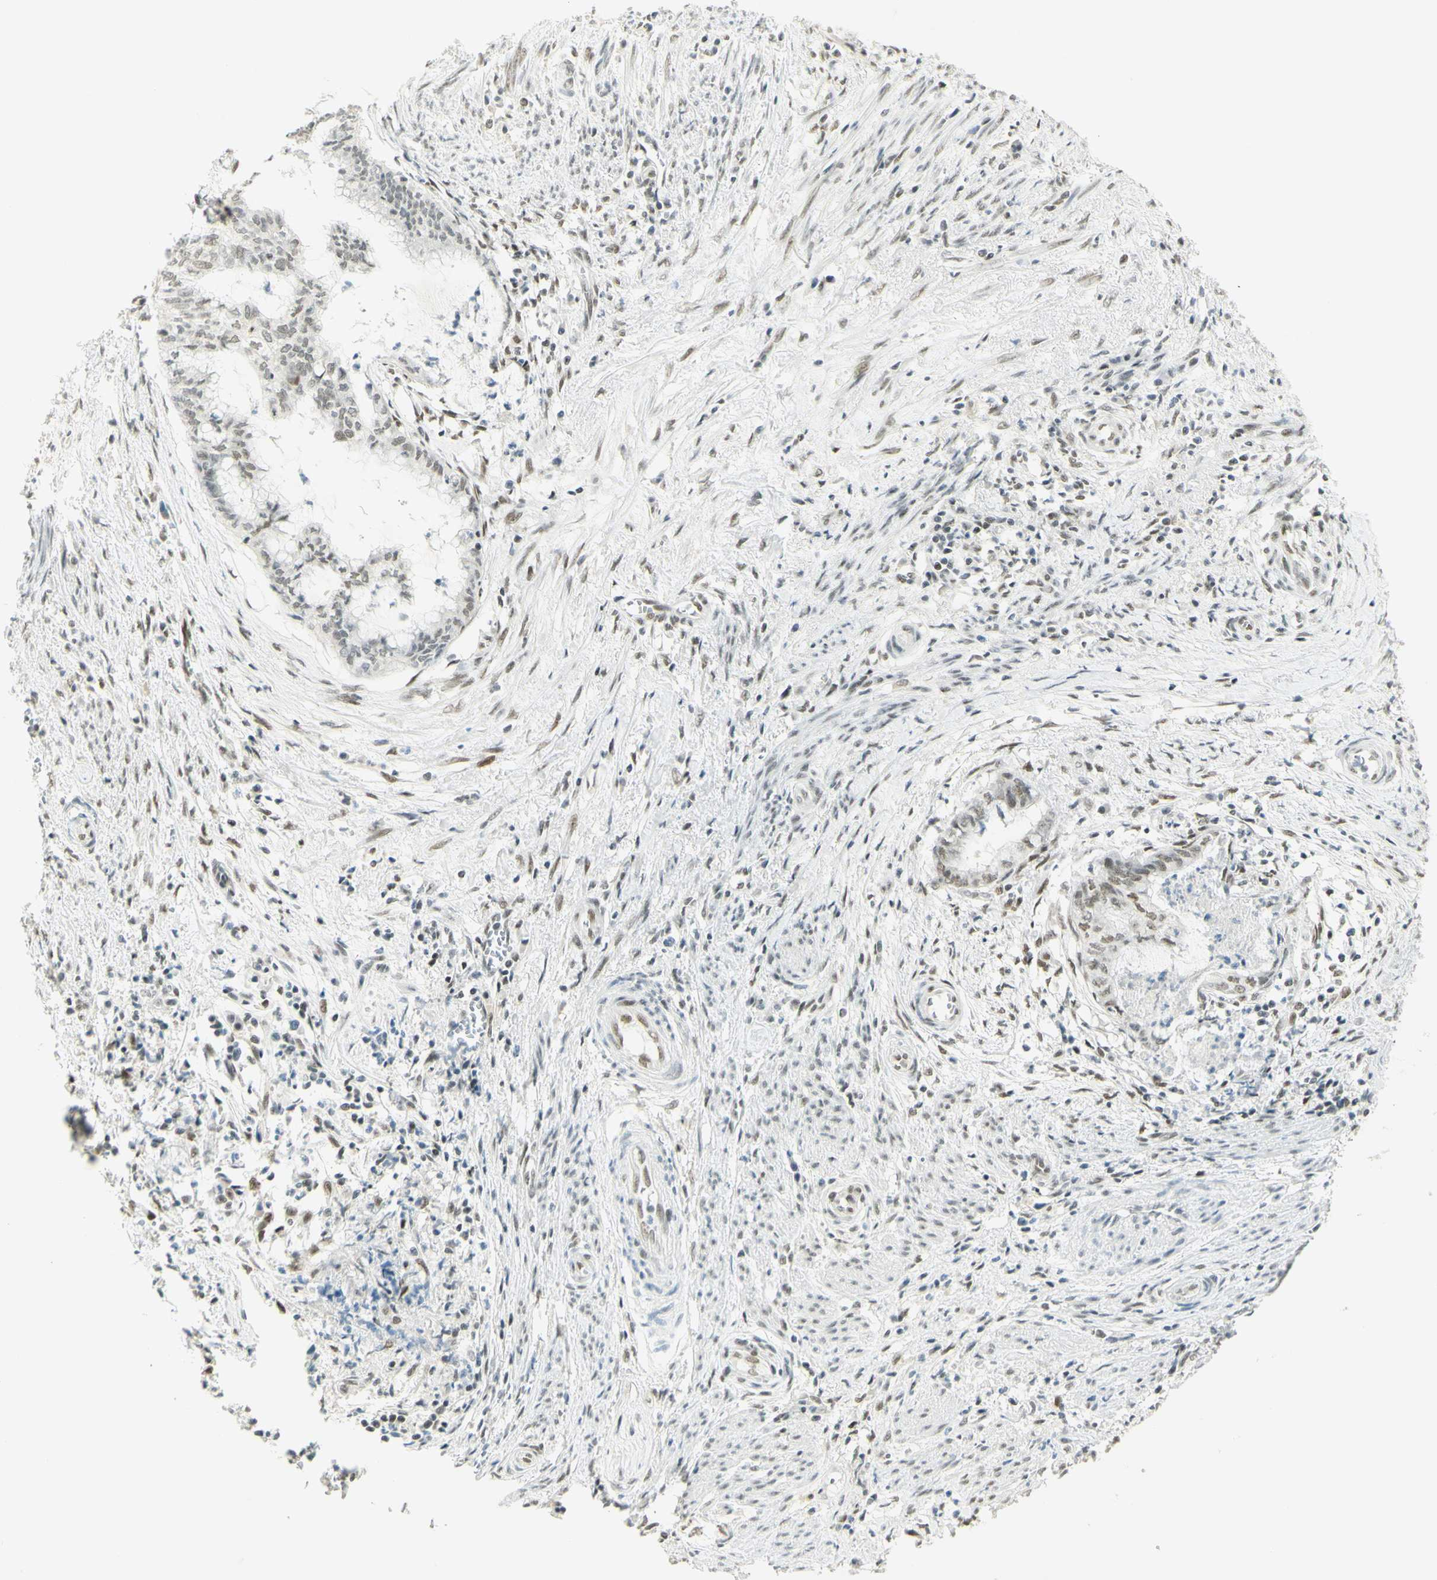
{"staining": {"intensity": "weak", "quantity": ">75%", "location": "nuclear"}, "tissue": "endometrial cancer", "cell_type": "Tumor cells", "image_type": "cancer", "snomed": [{"axis": "morphology", "description": "Necrosis, NOS"}, {"axis": "morphology", "description": "Adenocarcinoma, NOS"}, {"axis": "topography", "description": "Endometrium"}], "caption": "Immunohistochemical staining of endometrial adenocarcinoma reveals low levels of weak nuclear protein staining in approximately >75% of tumor cells. (brown staining indicates protein expression, while blue staining denotes nuclei).", "gene": "PMS2", "patient": {"sex": "female", "age": 79}}